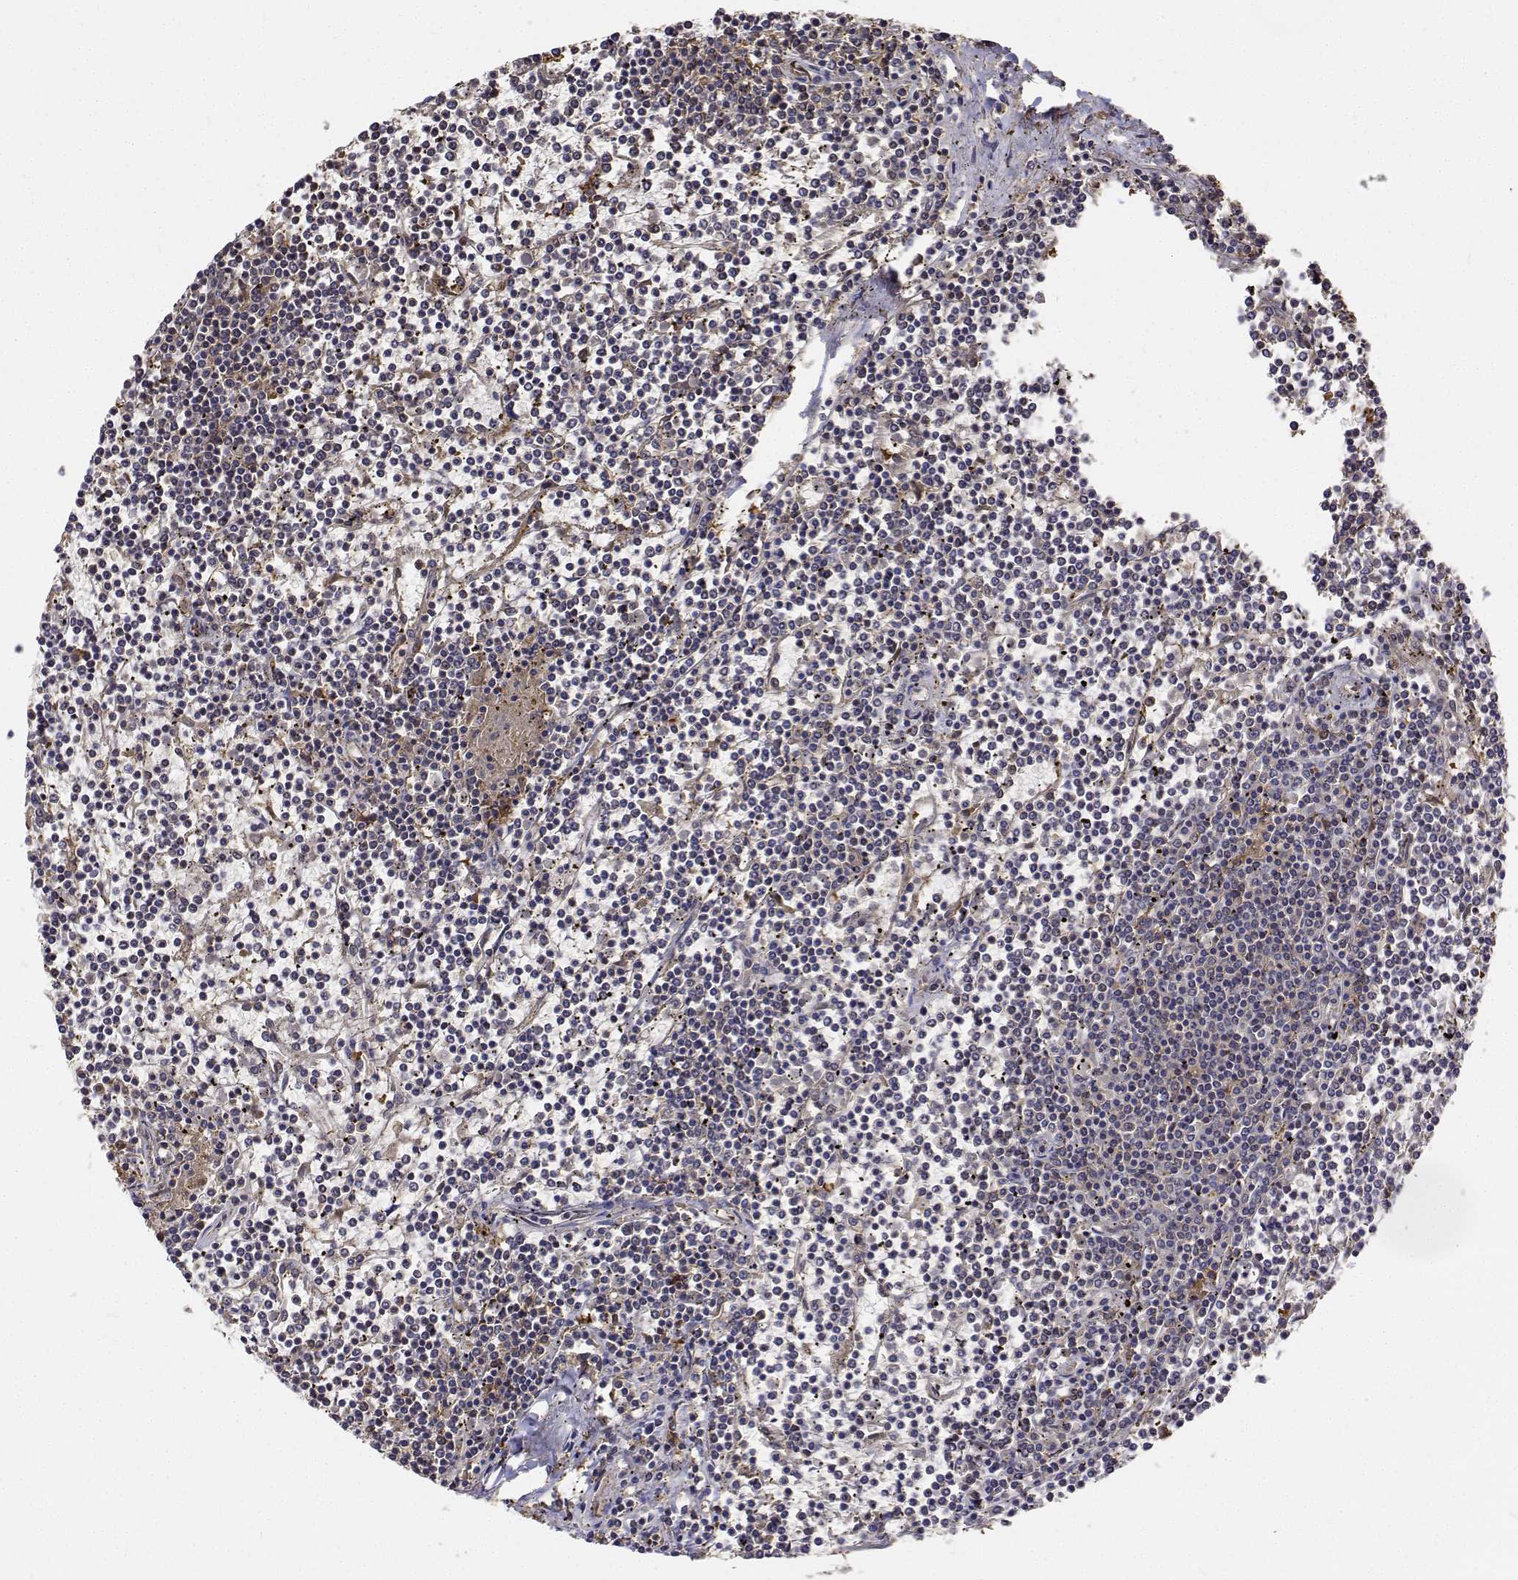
{"staining": {"intensity": "negative", "quantity": "none", "location": "none"}, "tissue": "lymphoma", "cell_type": "Tumor cells", "image_type": "cancer", "snomed": [{"axis": "morphology", "description": "Malignant lymphoma, non-Hodgkin's type, Low grade"}, {"axis": "topography", "description": "Spleen"}], "caption": "Immunohistochemistry image of low-grade malignant lymphoma, non-Hodgkin's type stained for a protein (brown), which reveals no positivity in tumor cells.", "gene": "PCID2", "patient": {"sex": "female", "age": 19}}